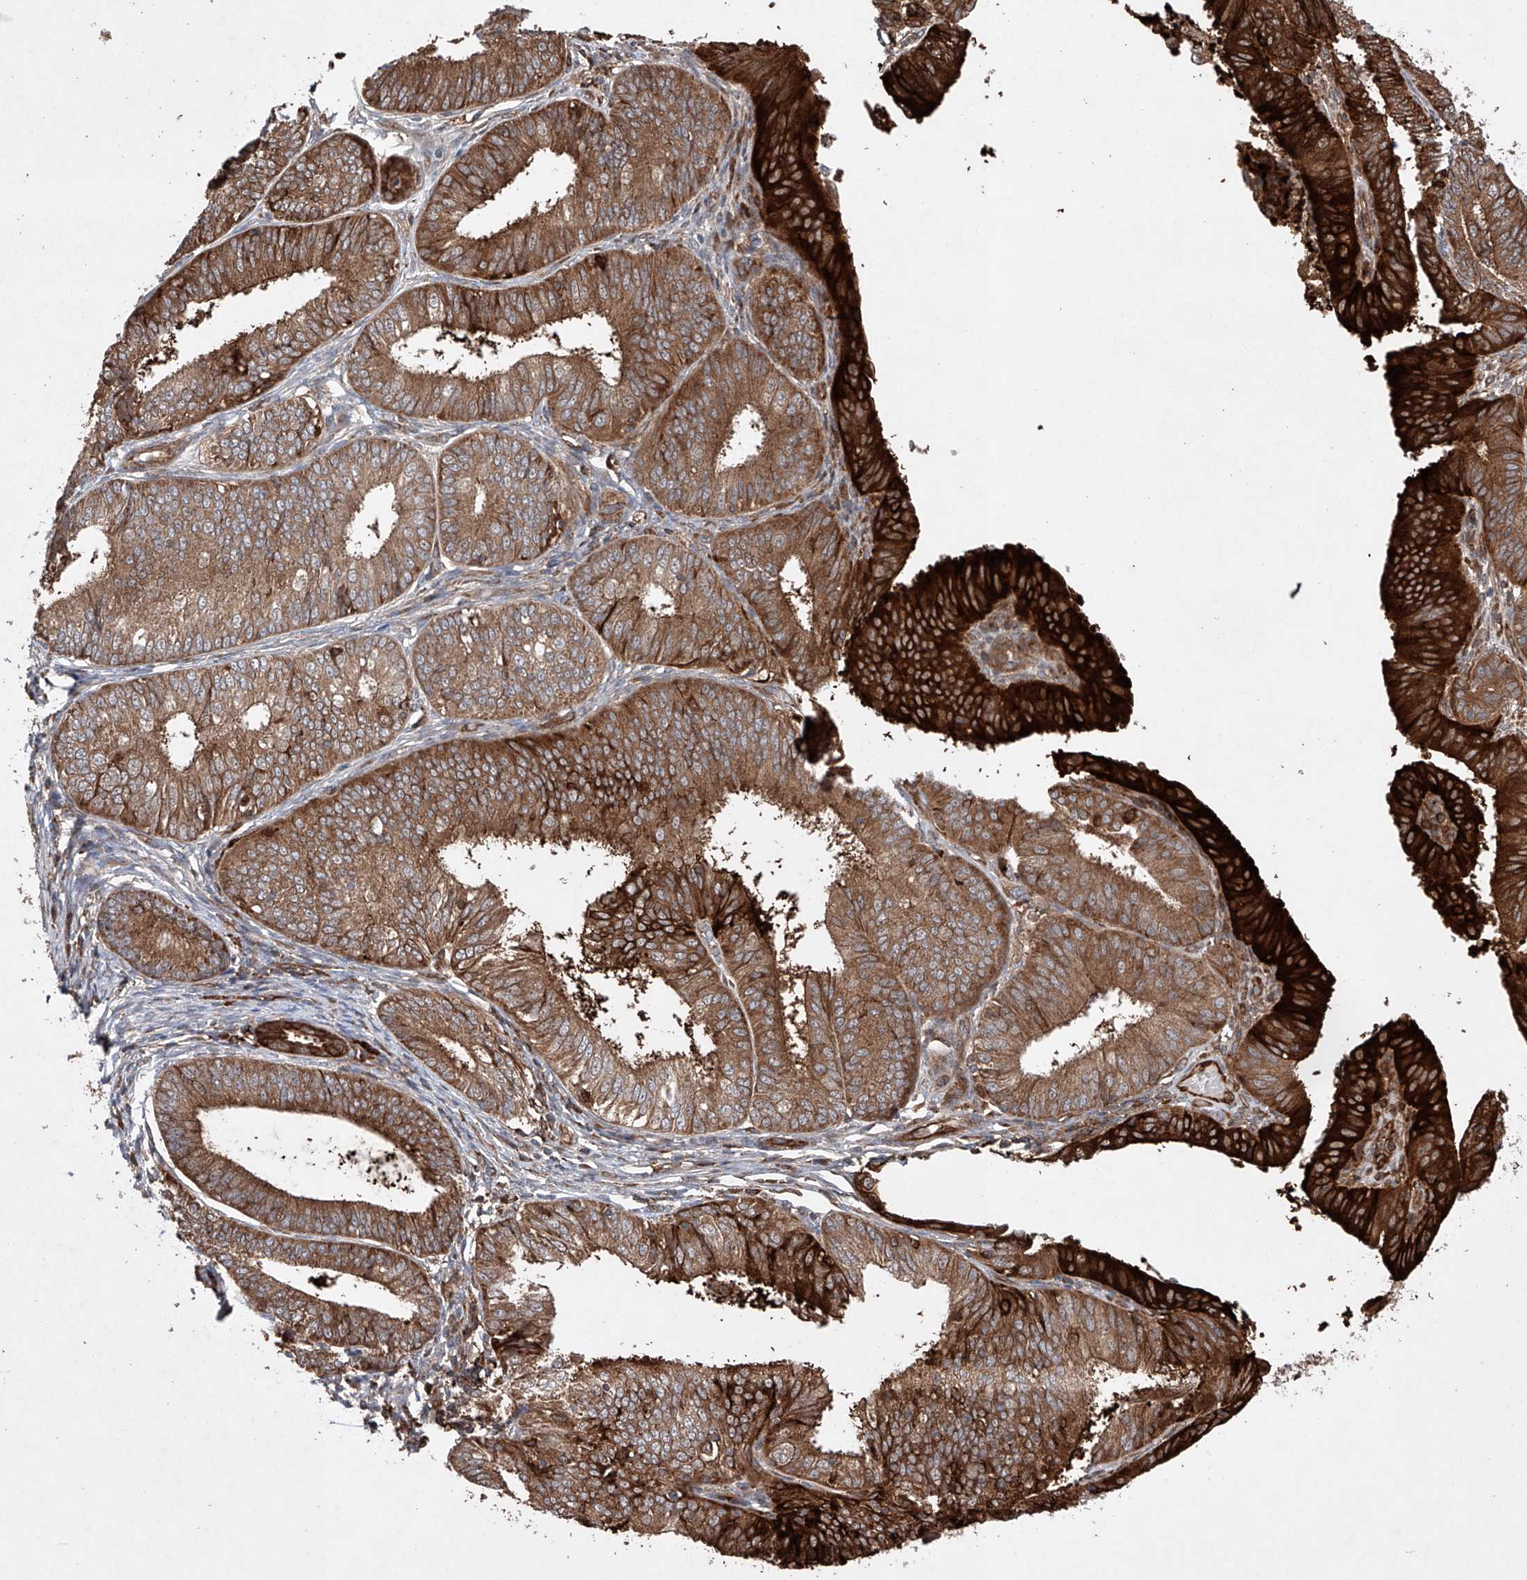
{"staining": {"intensity": "strong", "quantity": ">75%", "location": "cytoplasmic/membranous"}, "tissue": "endometrial cancer", "cell_type": "Tumor cells", "image_type": "cancer", "snomed": [{"axis": "morphology", "description": "Adenocarcinoma, NOS"}, {"axis": "topography", "description": "Endometrium"}], "caption": "The photomicrograph reveals staining of endometrial adenocarcinoma, revealing strong cytoplasmic/membranous protein positivity (brown color) within tumor cells.", "gene": "TIMM23", "patient": {"sex": "female", "age": 51}}